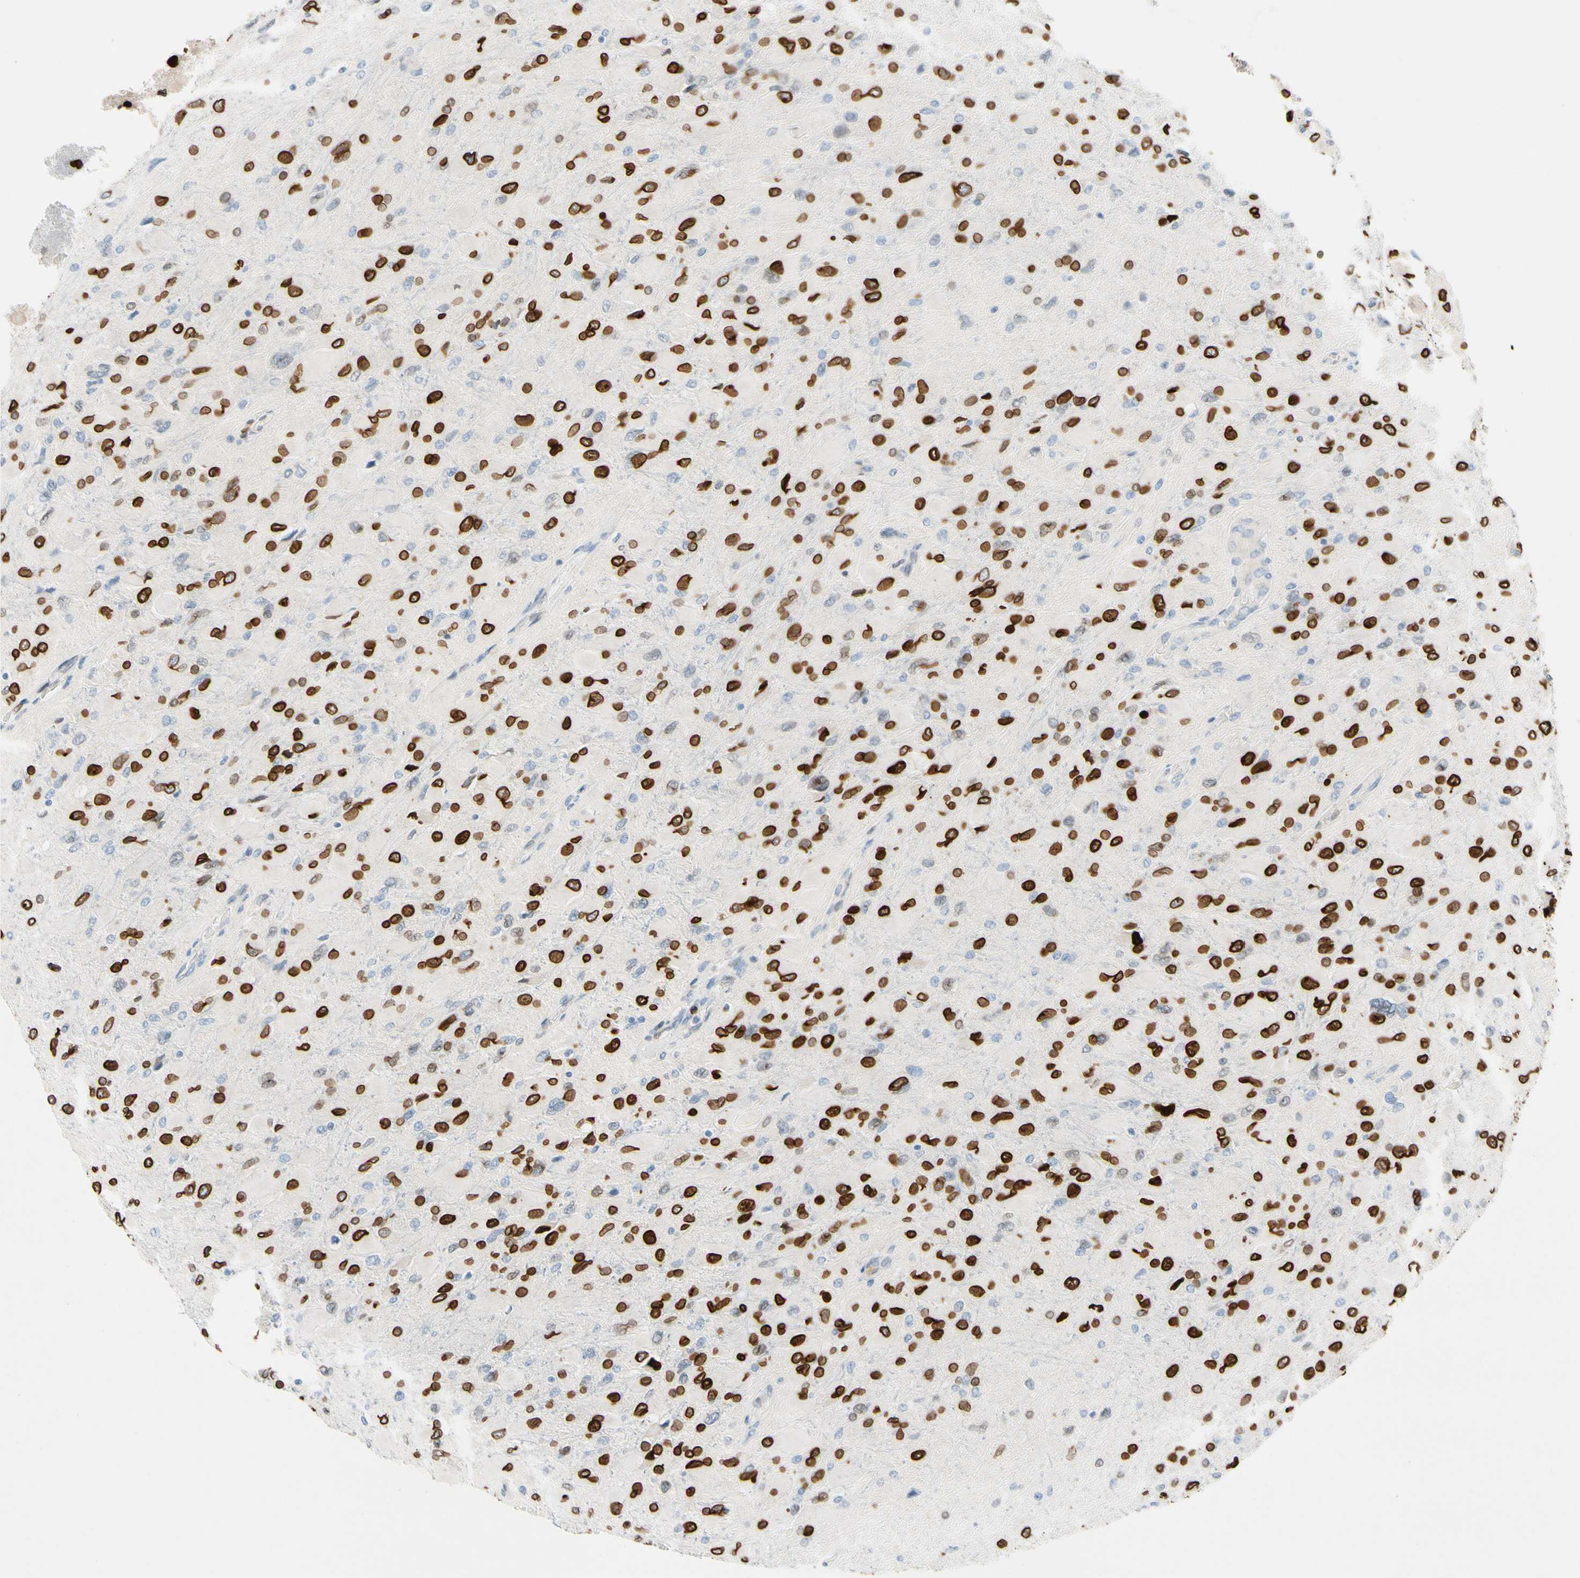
{"staining": {"intensity": "strong", "quantity": "25%-75%", "location": "cytoplasmic/membranous,nuclear"}, "tissue": "glioma", "cell_type": "Tumor cells", "image_type": "cancer", "snomed": [{"axis": "morphology", "description": "Glioma, malignant, High grade"}, {"axis": "topography", "description": "Cerebral cortex"}], "caption": "IHC (DAB (3,3'-diaminobenzidine)) staining of glioma exhibits strong cytoplasmic/membranous and nuclear protein staining in approximately 25%-75% of tumor cells.", "gene": "ZNF132", "patient": {"sex": "female", "age": 36}}